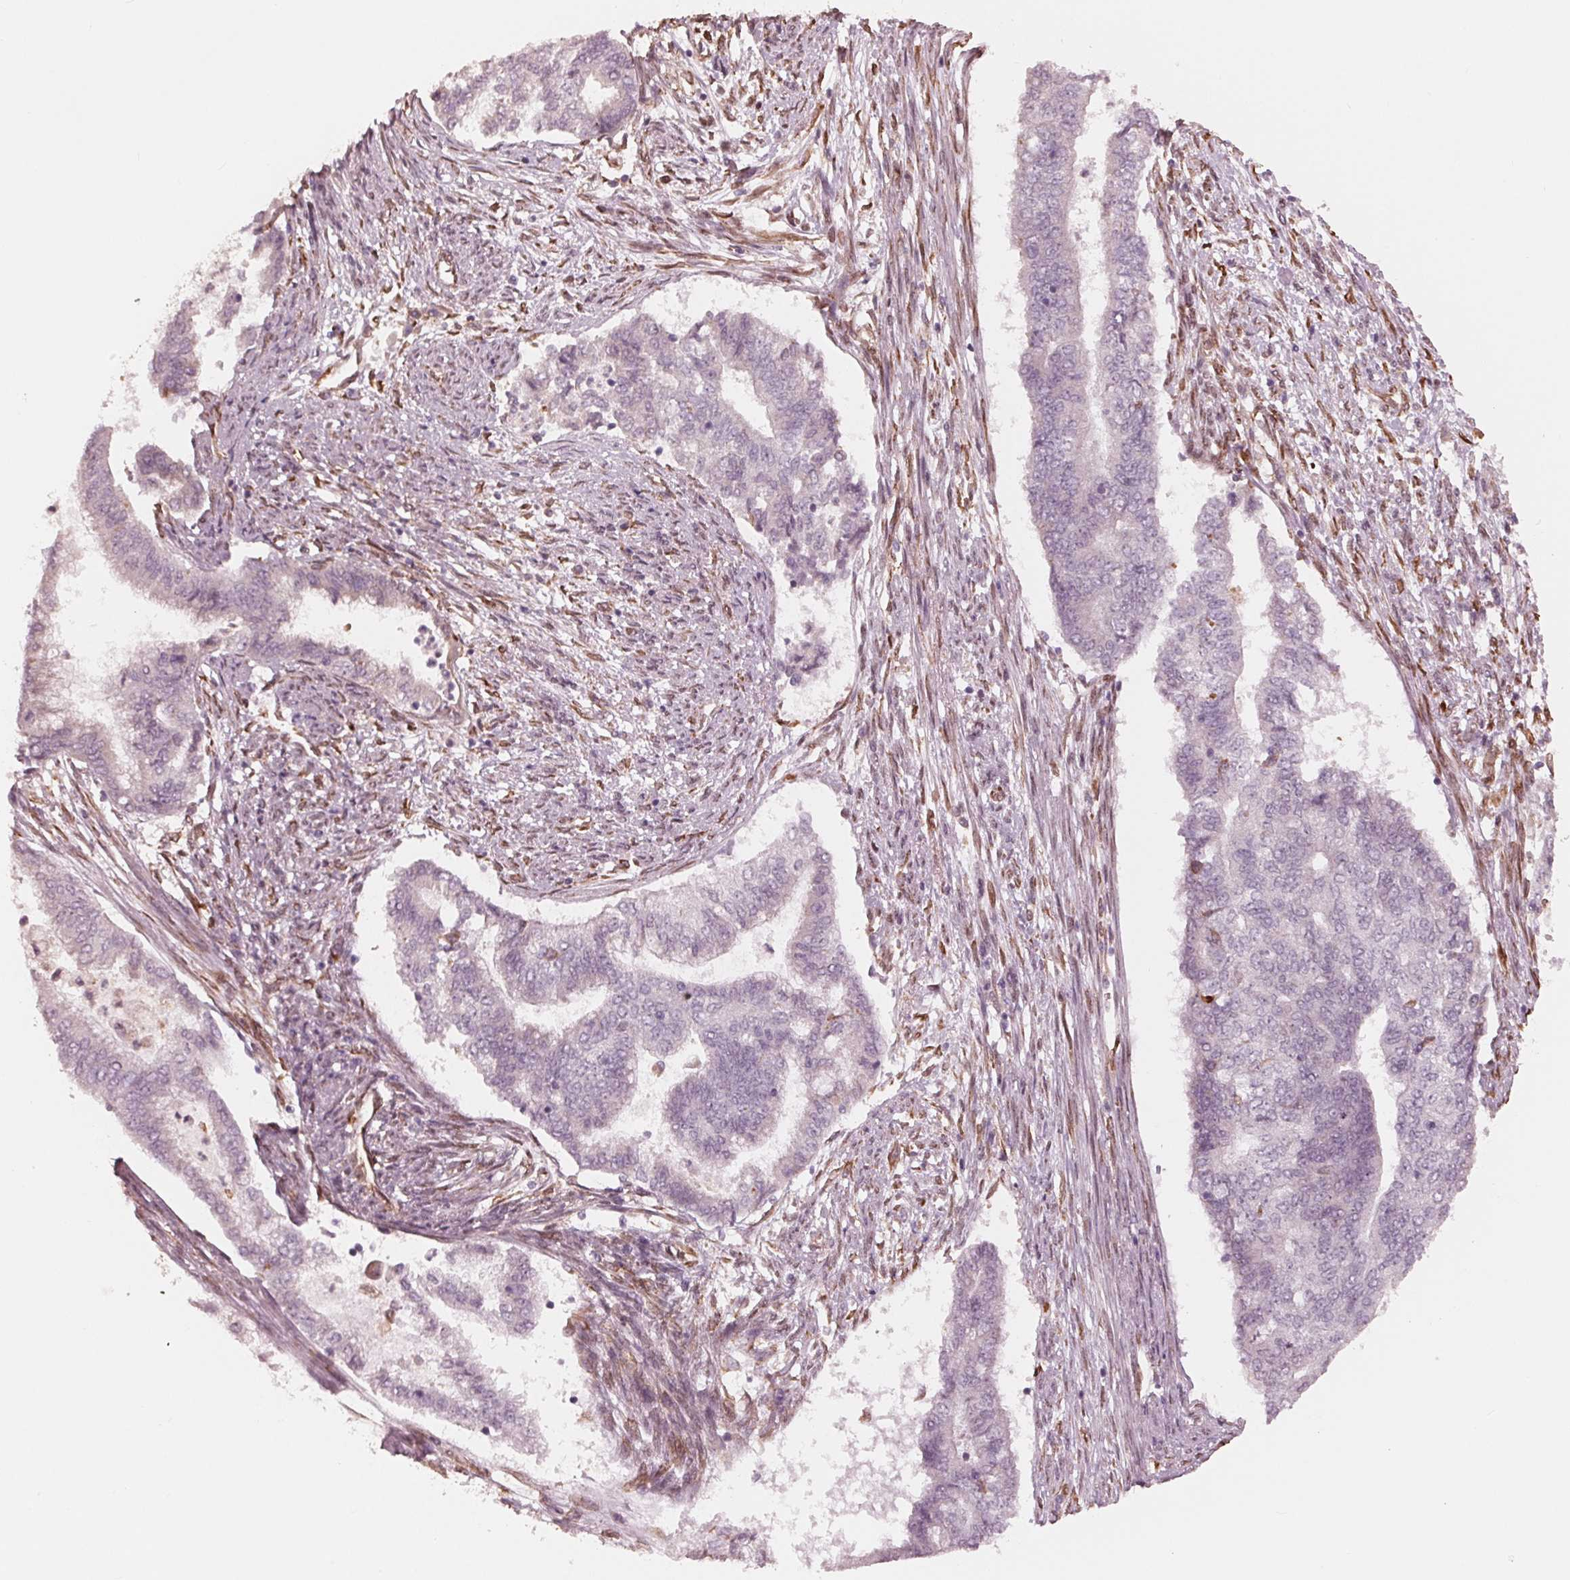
{"staining": {"intensity": "negative", "quantity": "none", "location": "none"}, "tissue": "endometrial cancer", "cell_type": "Tumor cells", "image_type": "cancer", "snomed": [{"axis": "morphology", "description": "Adenocarcinoma, NOS"}, {"axis": "topography", "description": "Endometrium"}], "caption": "An immunohistochemistry (IHC) histopathology image of endometrial cancer (adenocarcinoma) is shown. There is no staining in tumor cells of endometrial cancer (adenocarcinoma).", "gene": "IKBIP", "patient": {"sex": "female", "age": 65}}